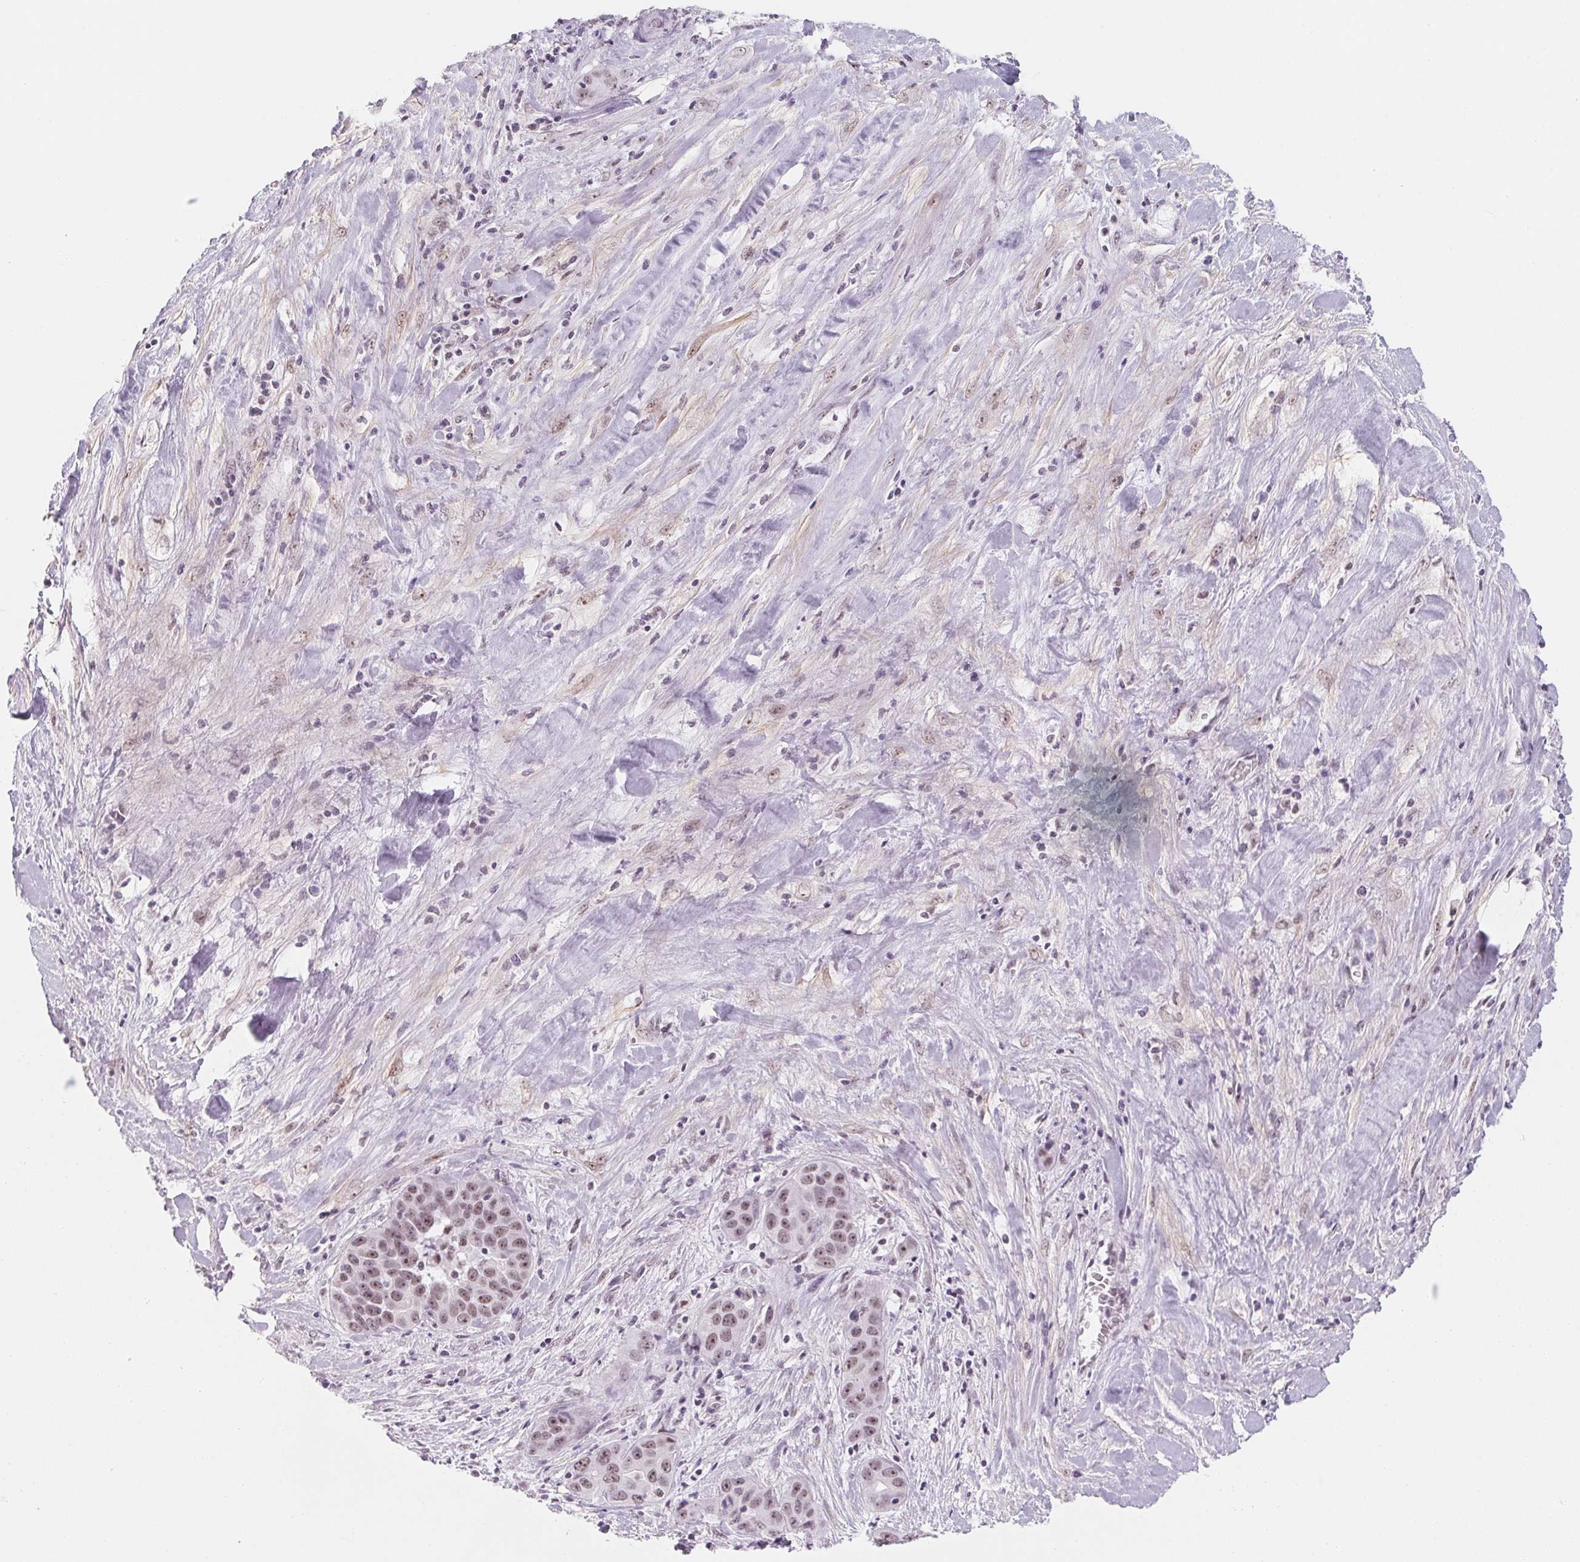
{"staining": {"intensity": "weak", "quantity": ">75%", "location": "nuclear"}, "tissue": "liver cancer", "cell_type": "Tumor cells", "image_type": "cancer", "snomed": [{"axis": "morphology", "description": "Cholangiocarcinoma"}, {"axis": "topography", "description": "Liver"}], "caption": "Liver cholangiocarcinoma stained with IHC demonstrates weak nuclear positivity in about >75% of tumor cells.", "gene": "ZIC4", "patient": {"sex": "female", "age": 52}}